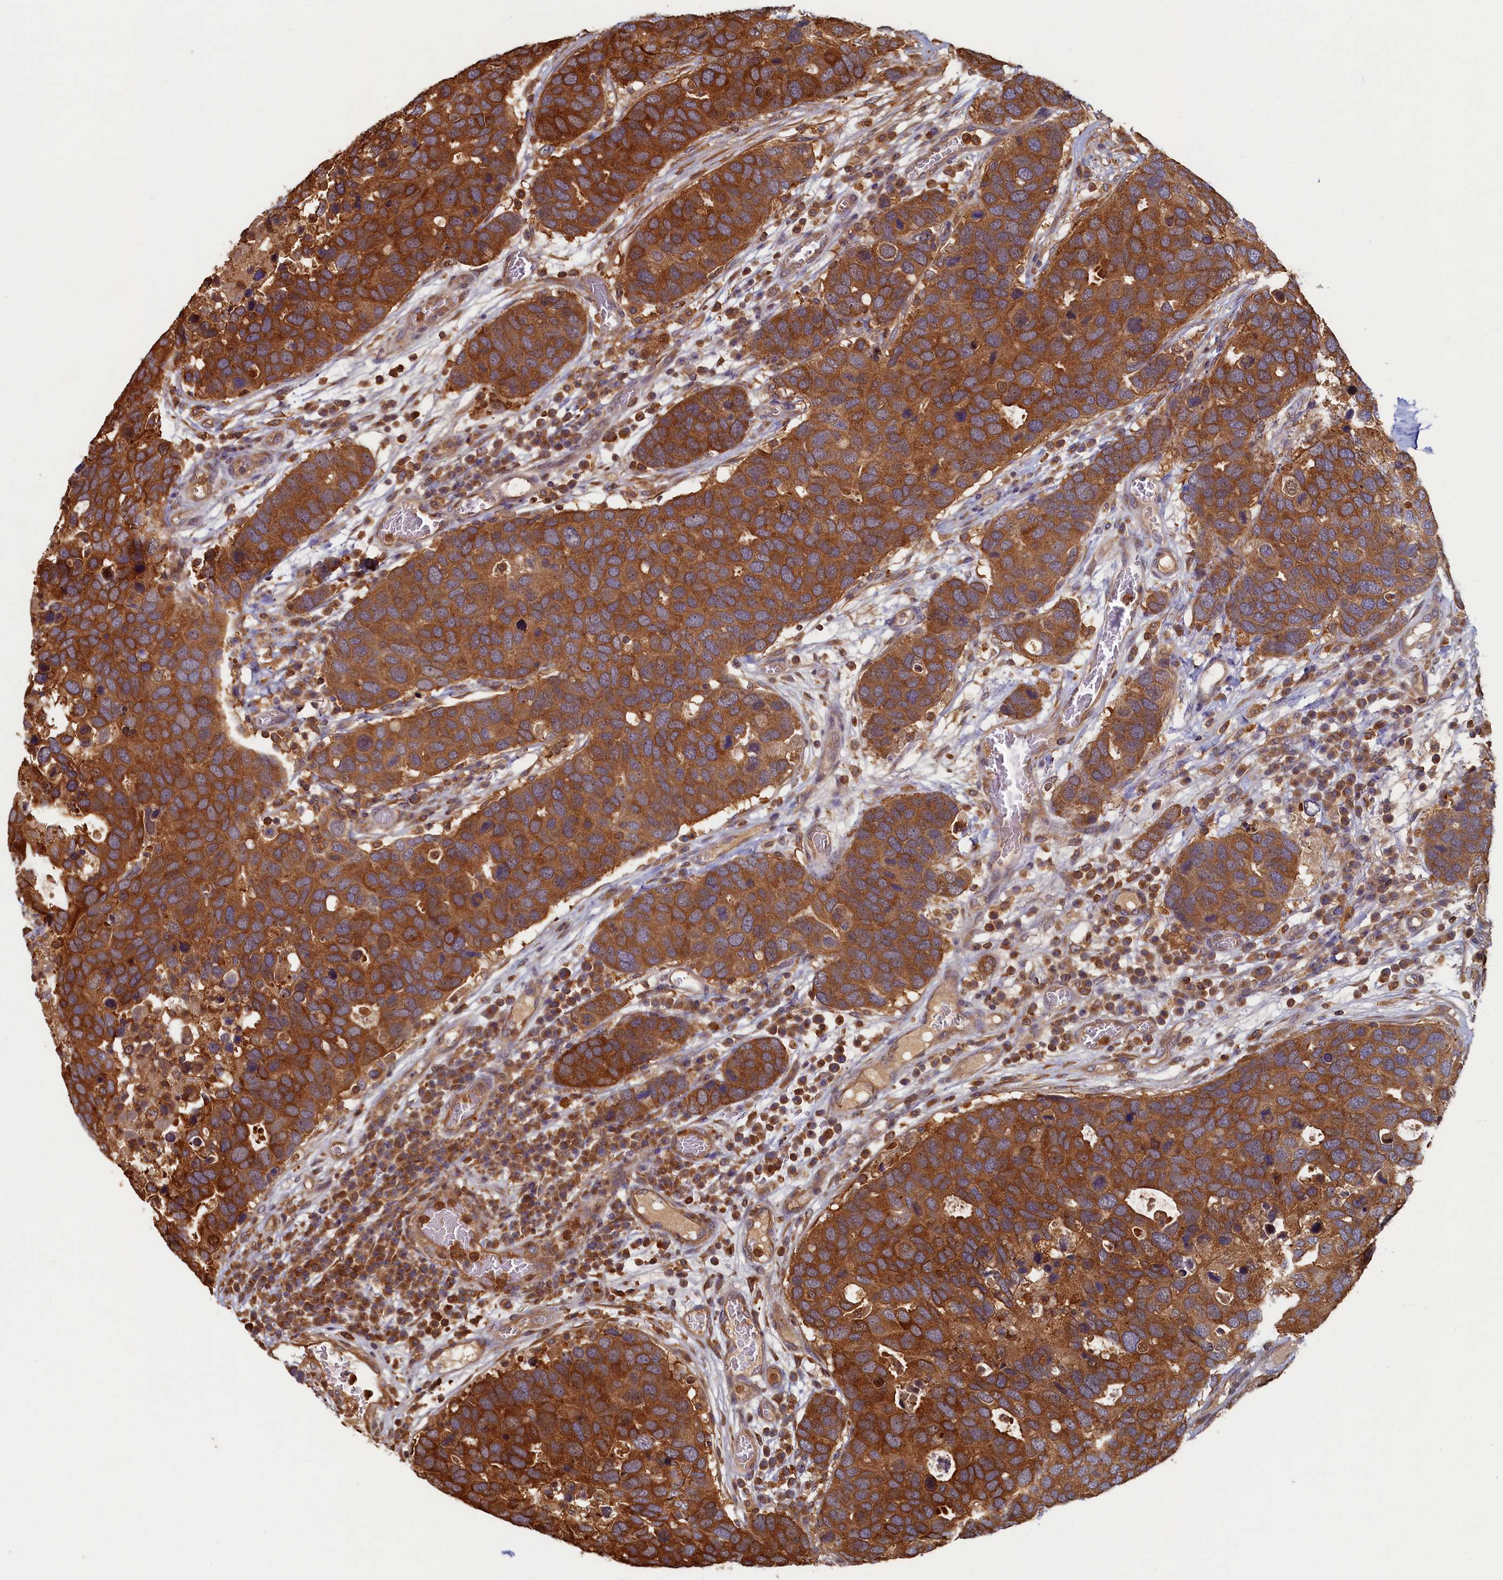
{"staining": {"intensity": "strong", "quantity": ">75%", "location": "cytoplasmic/membranous"}, "tissue": "breast cancer", "cell_type": "Tumor cells", "image_type": "cancer", "snomed": [{"axis": "morphology", "description": "Duct carcinoma"}, {"axis": "topography", "description": "Breast"}], "caption": "A brown stain labels strong cytoplasmic/membranous positivity of a protein in breast invasive ductal carcinoma tumor cells. The protein of interest is stained brown, and the nuclei are stained in blue (DAB (3,3'-diaminobenzidine) IHC with brightfield microscopy, high magnification).", "gene": "TIMM8B", "patient": {"sex": "female", "age": 83}}